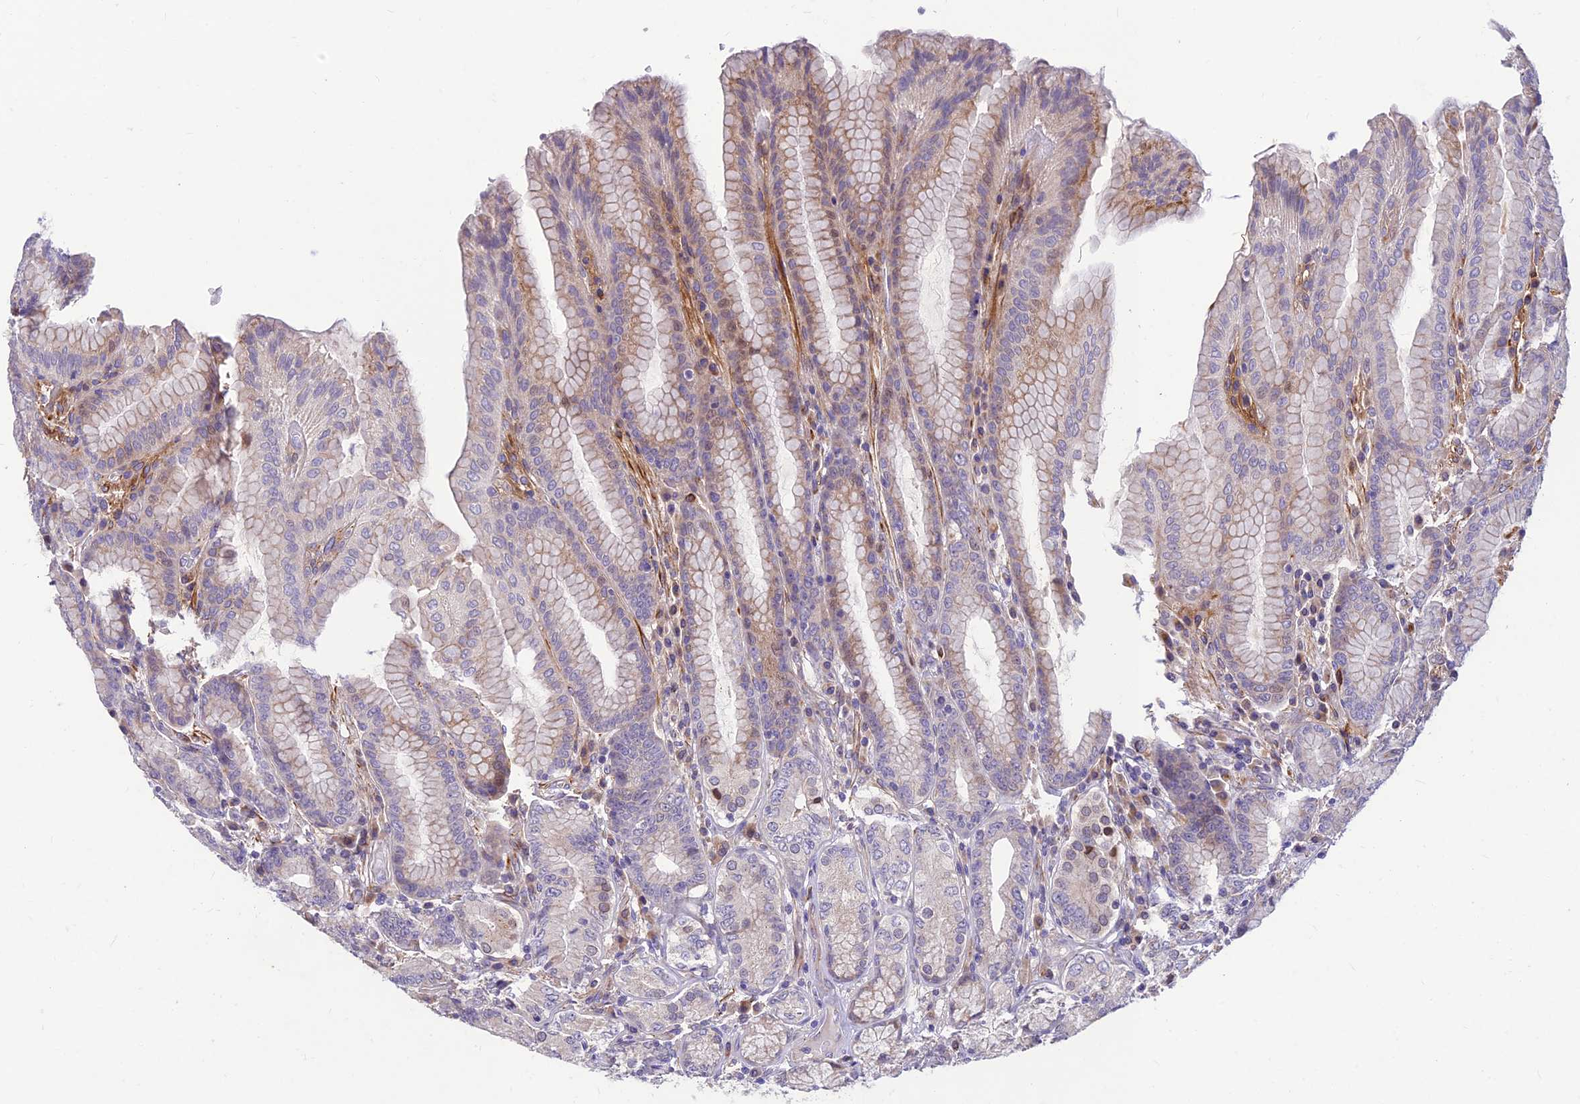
{"staining": {"intensity": "weak", "quantity": "25%-75%", "location": "cytoplasmic/membranous"}, "tissue": "stomach", "cell_type": "Glandular cells", "image_type": "normal", "snomed": [{"axis": "morphology", "description": "Normal tissue, NOS"}, {"axis": "topography", "description": "Stomach, upper"}, {"axis": "topography", "description": "Stomach, lower"}], "caption": "Protein expression analysis of normal stomach displays weak cytoplasmic/membranous staining in about 25%-75% of glandular cells.", "gene": "ST8SIA5", "patient": {"sex": "female", "age": 76}}